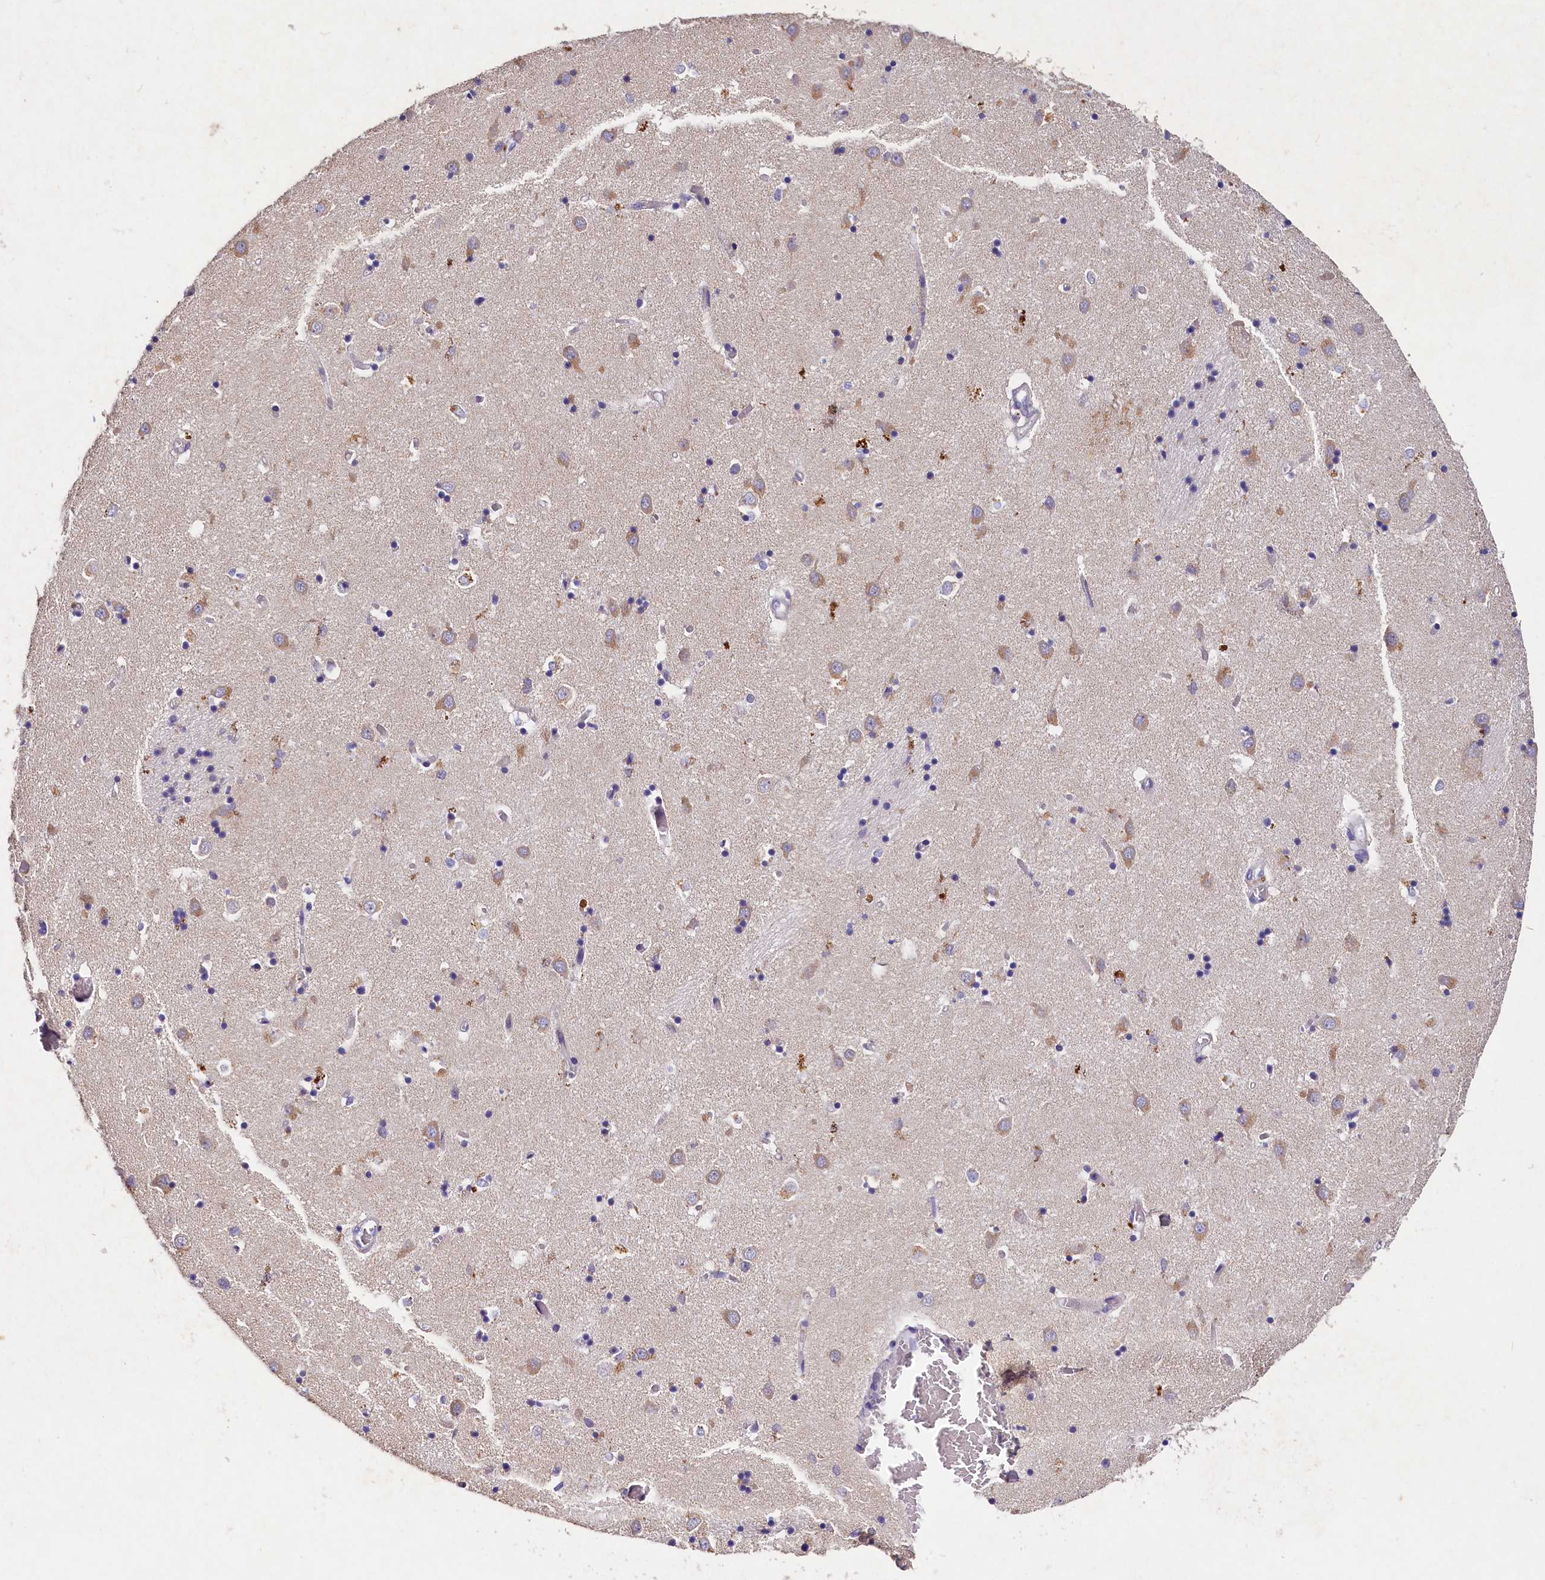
{"staining": {"intensity": "negative", "quantity": "none", "location": "none"}, "tissue": "caudate", "cell_type": "Glial cells", "image_type": "normal", "snomed": [{"axis": "morphology", "description": "Normal tissue, NOS"}, {"axis": "topography", "description": "Lateral ventricle wall"}], "caption": "The immunohistochemistry photomicrograph has no significant staining in glial cells of caudate. (DAB (3,3'-diaminobenzidine) immunohistochemistry, high magnification).", "gene": "ST7L", "patient": {"sex": "male", "age": 70}}